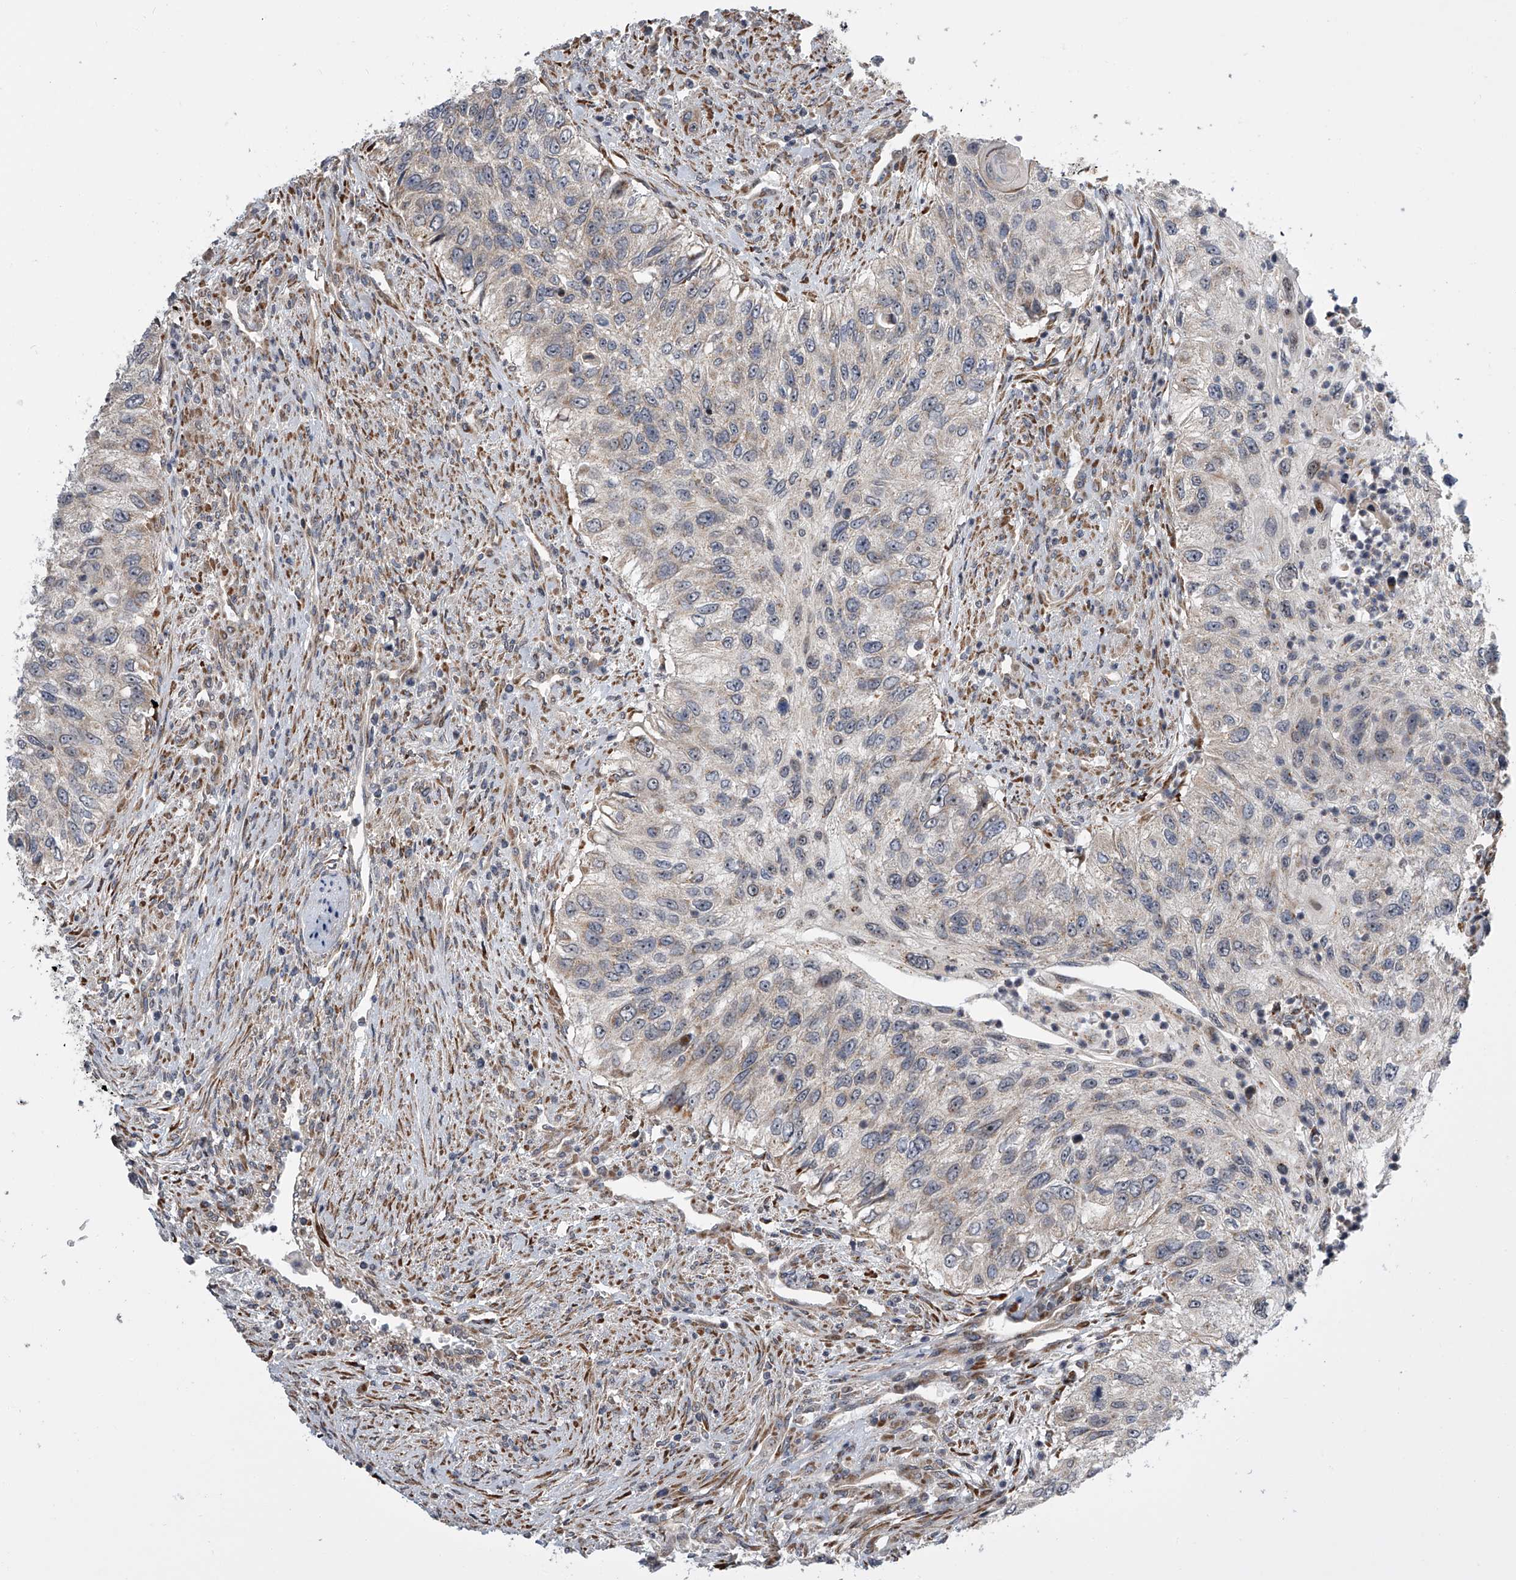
{"staining": {"intensity": "negative", "quantity": "none", "location": "none"}, "tissue": "urothelial cancer", "cell_type": "Tumor cells", "image_type": "cancer", "snomed": [{"axis": "morphology", "description": "Urothelial carcinoma, High grade"}, {"axis": "topography", "description": "Urinary bladder"}], "caption": "Tumor cells show no significant protein expression in urothelial carcinoma (high-grade).", "gene": "DLGAP2", "patient": {"sex": "female", "age": 60}}